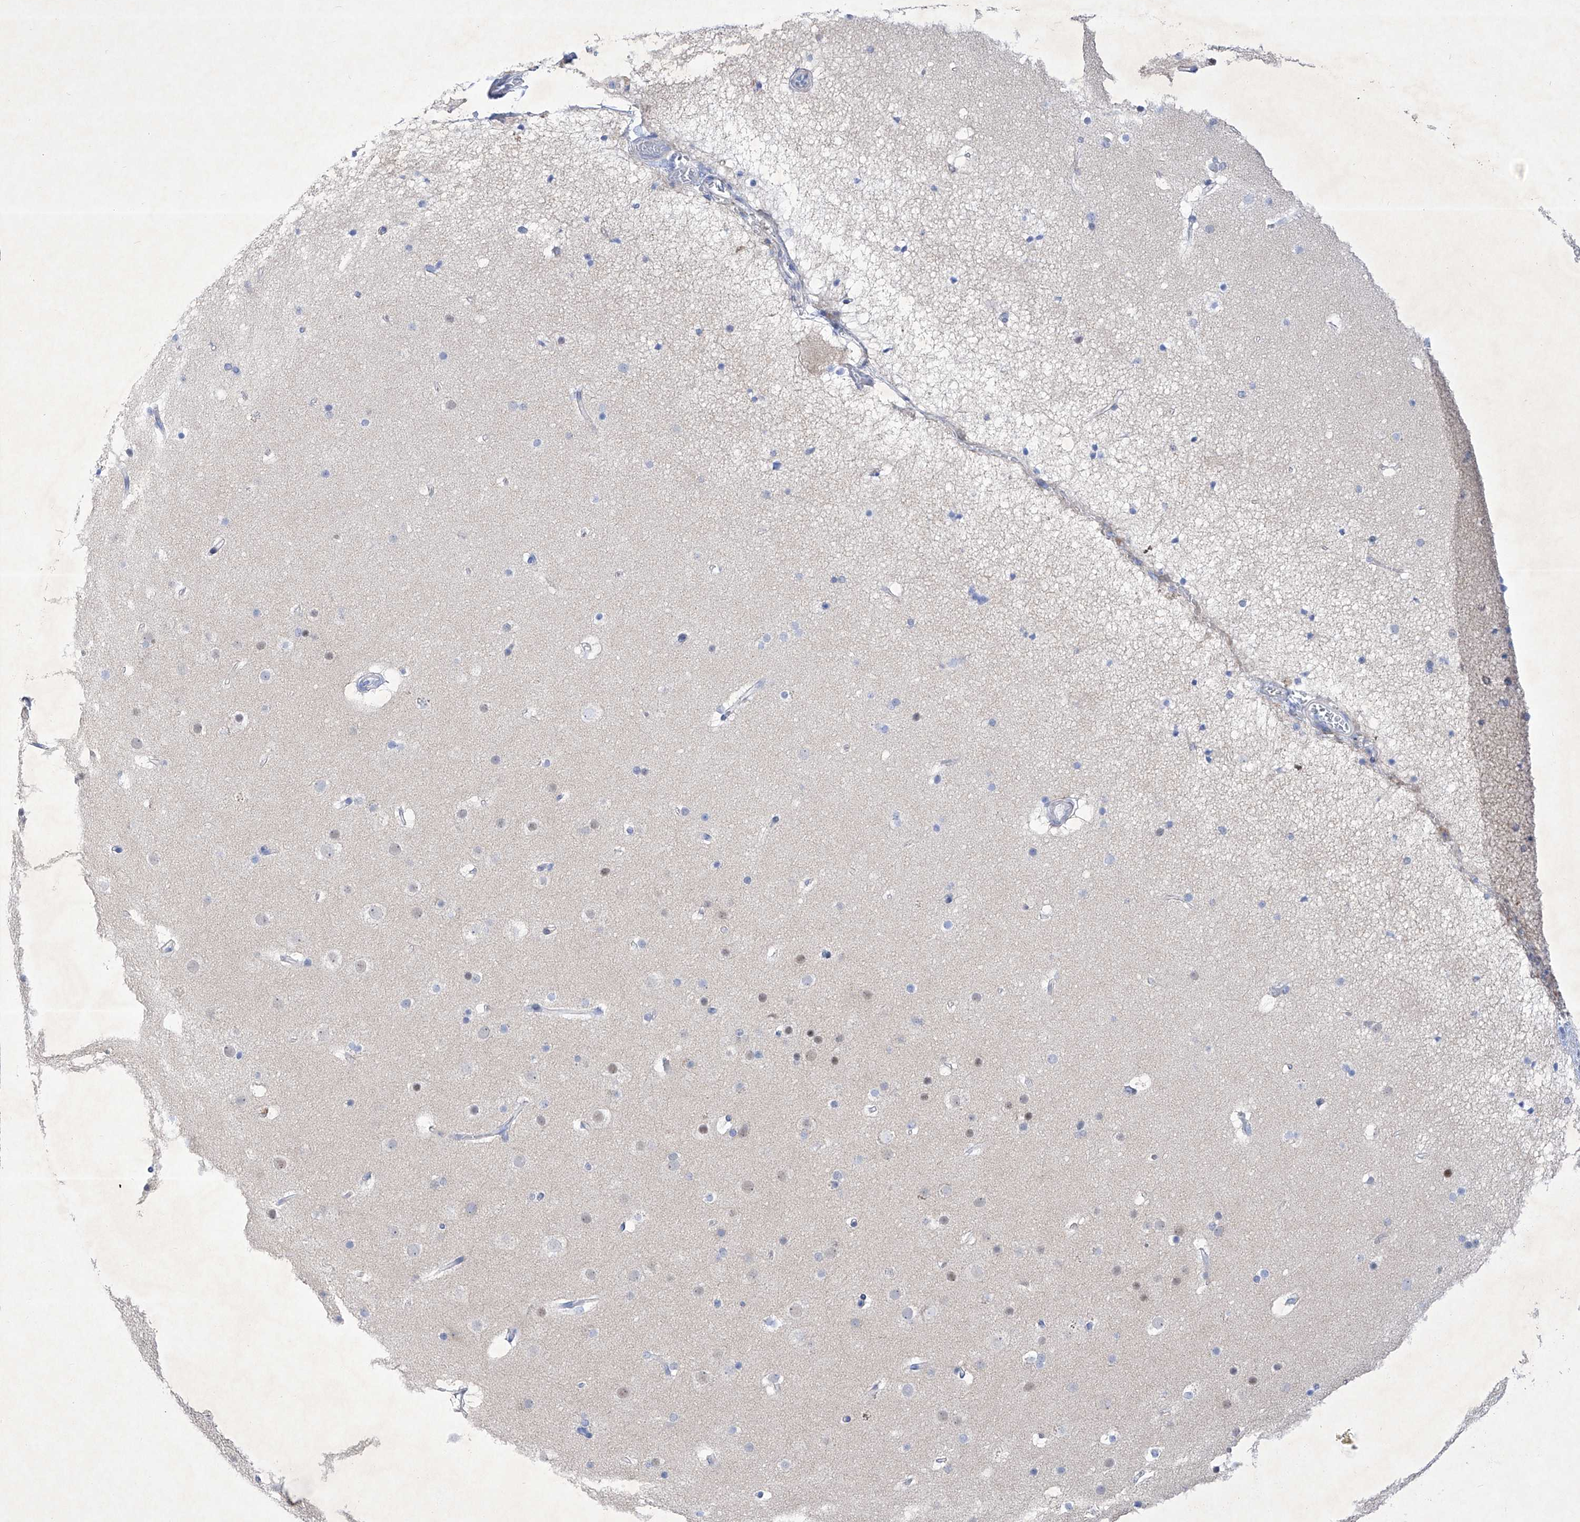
{"staining": {"intensity": "negative", "quantity": "none", "location": "none"}, "tissue": "cerebral cortex", "cell_type": "Endothelial cells", "image_type": "normal", "snomed": [{"axis": "morphology", "description": "Normal tissue, NOS"}, {"axis": "topography", "description": "Cerebral cortex"}], "caption": "High magnification brightfield microscopy of unremarkable cerebral cortex stained with DAB (3,3'-diaminobenzidine) (brown) and counterstained with hematoxylin (blue): endothelial cells show no significant staining.", "gene": "C1orf87", "patient": {"sex": "male", "age": 57}}